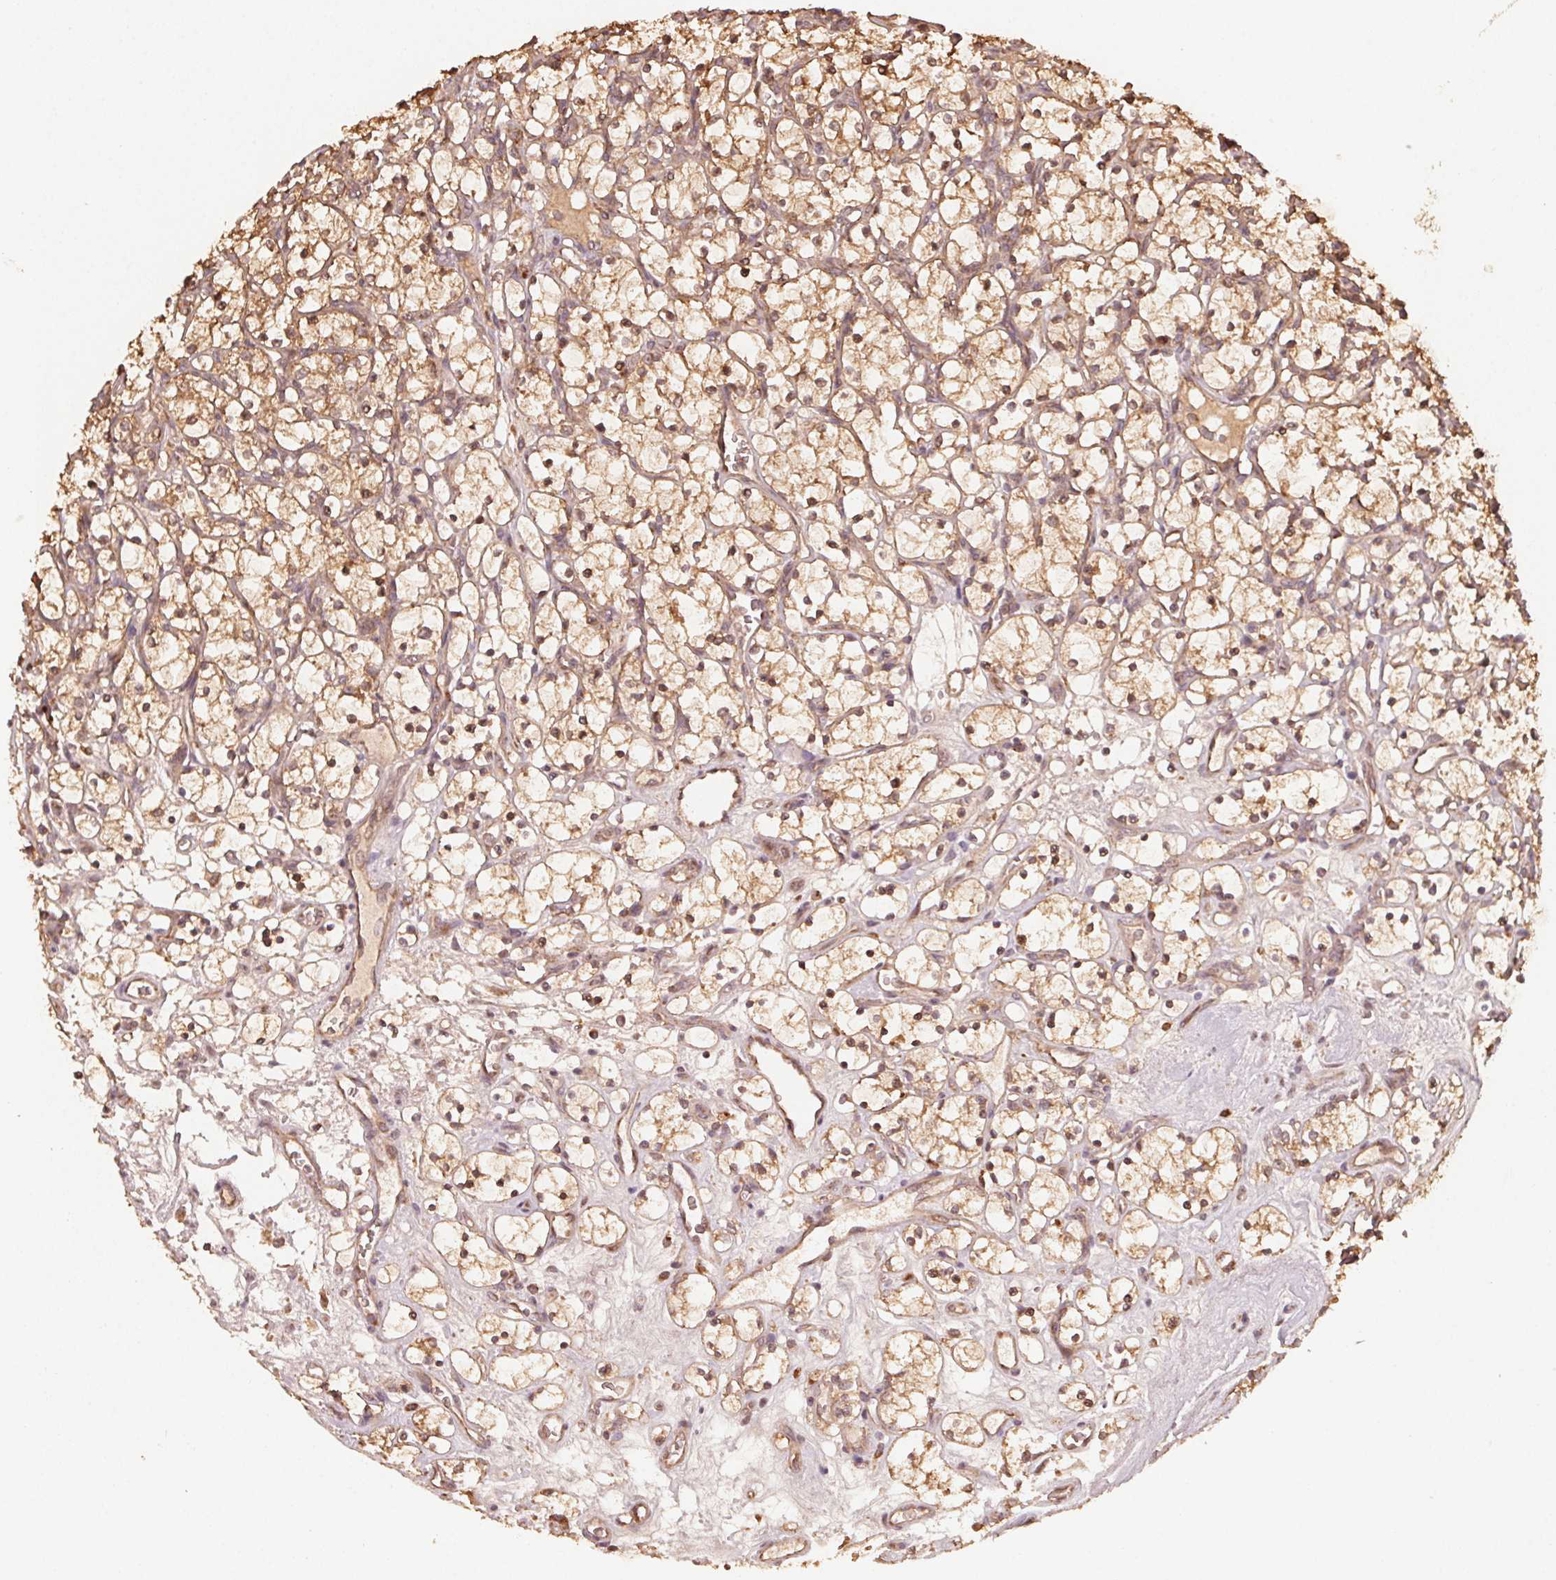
{"staining": {"intensity": "moderate", "quantity": ">75%", "location": "cytoplasmic/membranous"}, "tissue": "renal cancer", "cell_type": "Tumor cells", "image_type": "cancer", "snomed": [{"axis": "morphology", "description": "Adenocarcinoma, NOS"}, {"axis": "topography", "description": "Kidney"}], "caption": "This image displays IHC staining of renal cancer, with medium moderate cytoplasmic/membranous expression in about >75% of tumor cells.", "gene": "WBP2", "patient": {"sex": "female", "age": 69}}